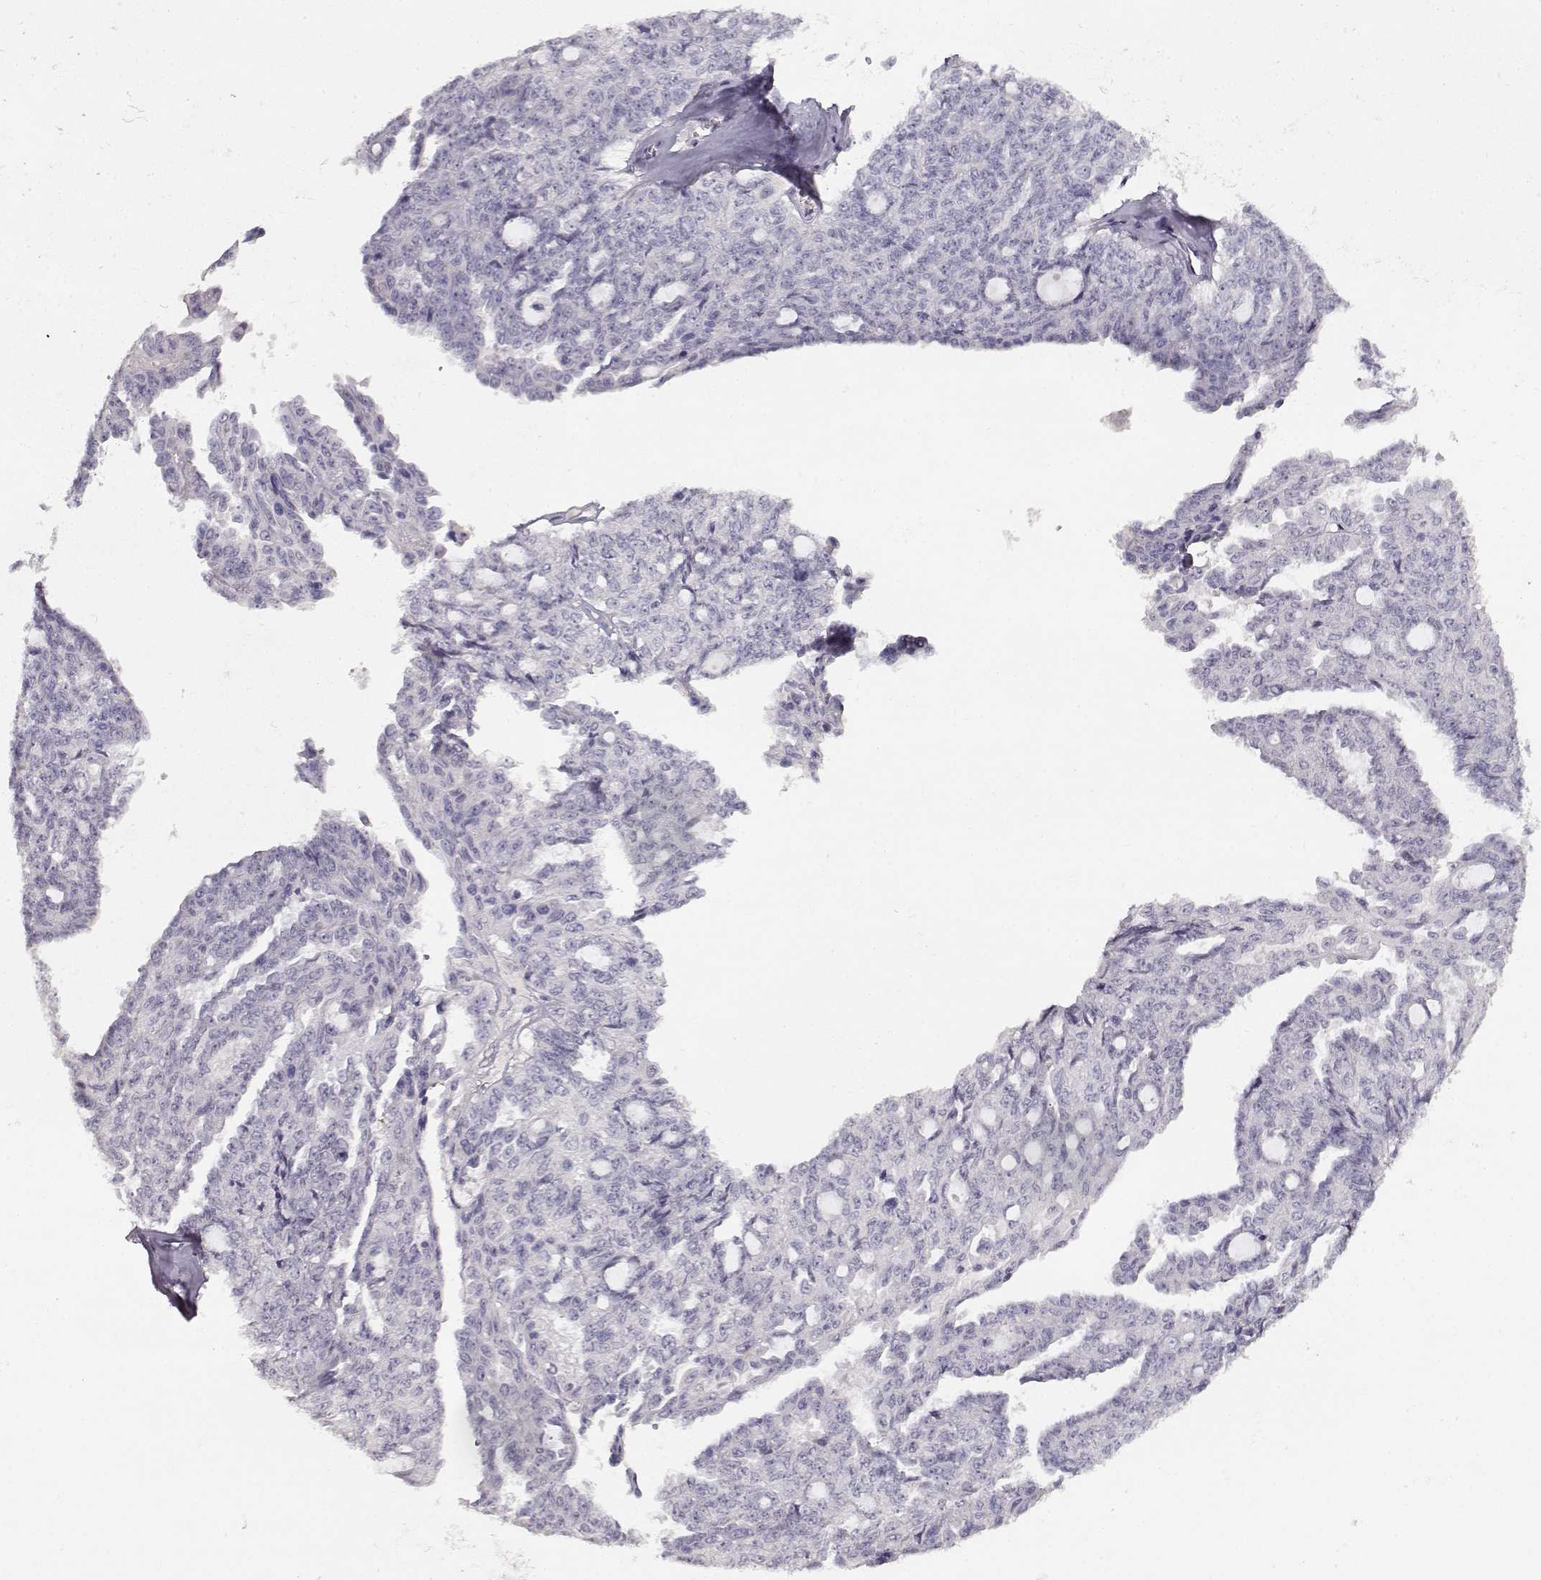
{"staining": {"intensity": "negative", "quantity": "none", "location": "none"}, "tissue": "ovarian cancer", "cell_type": "Tumor cells", "image_type": "cancer", "snomed": [{"axis": "morphology", "description": "Cystadenocarcinoma, serous, NOS"}, {"axis": "topography", "description": "Ovary"}], "caption": "An image of human ovarian cancer is negative for staining in tumor cells.", "gene": "TPH2", "patient": {"sex": "female", "age": 71}}